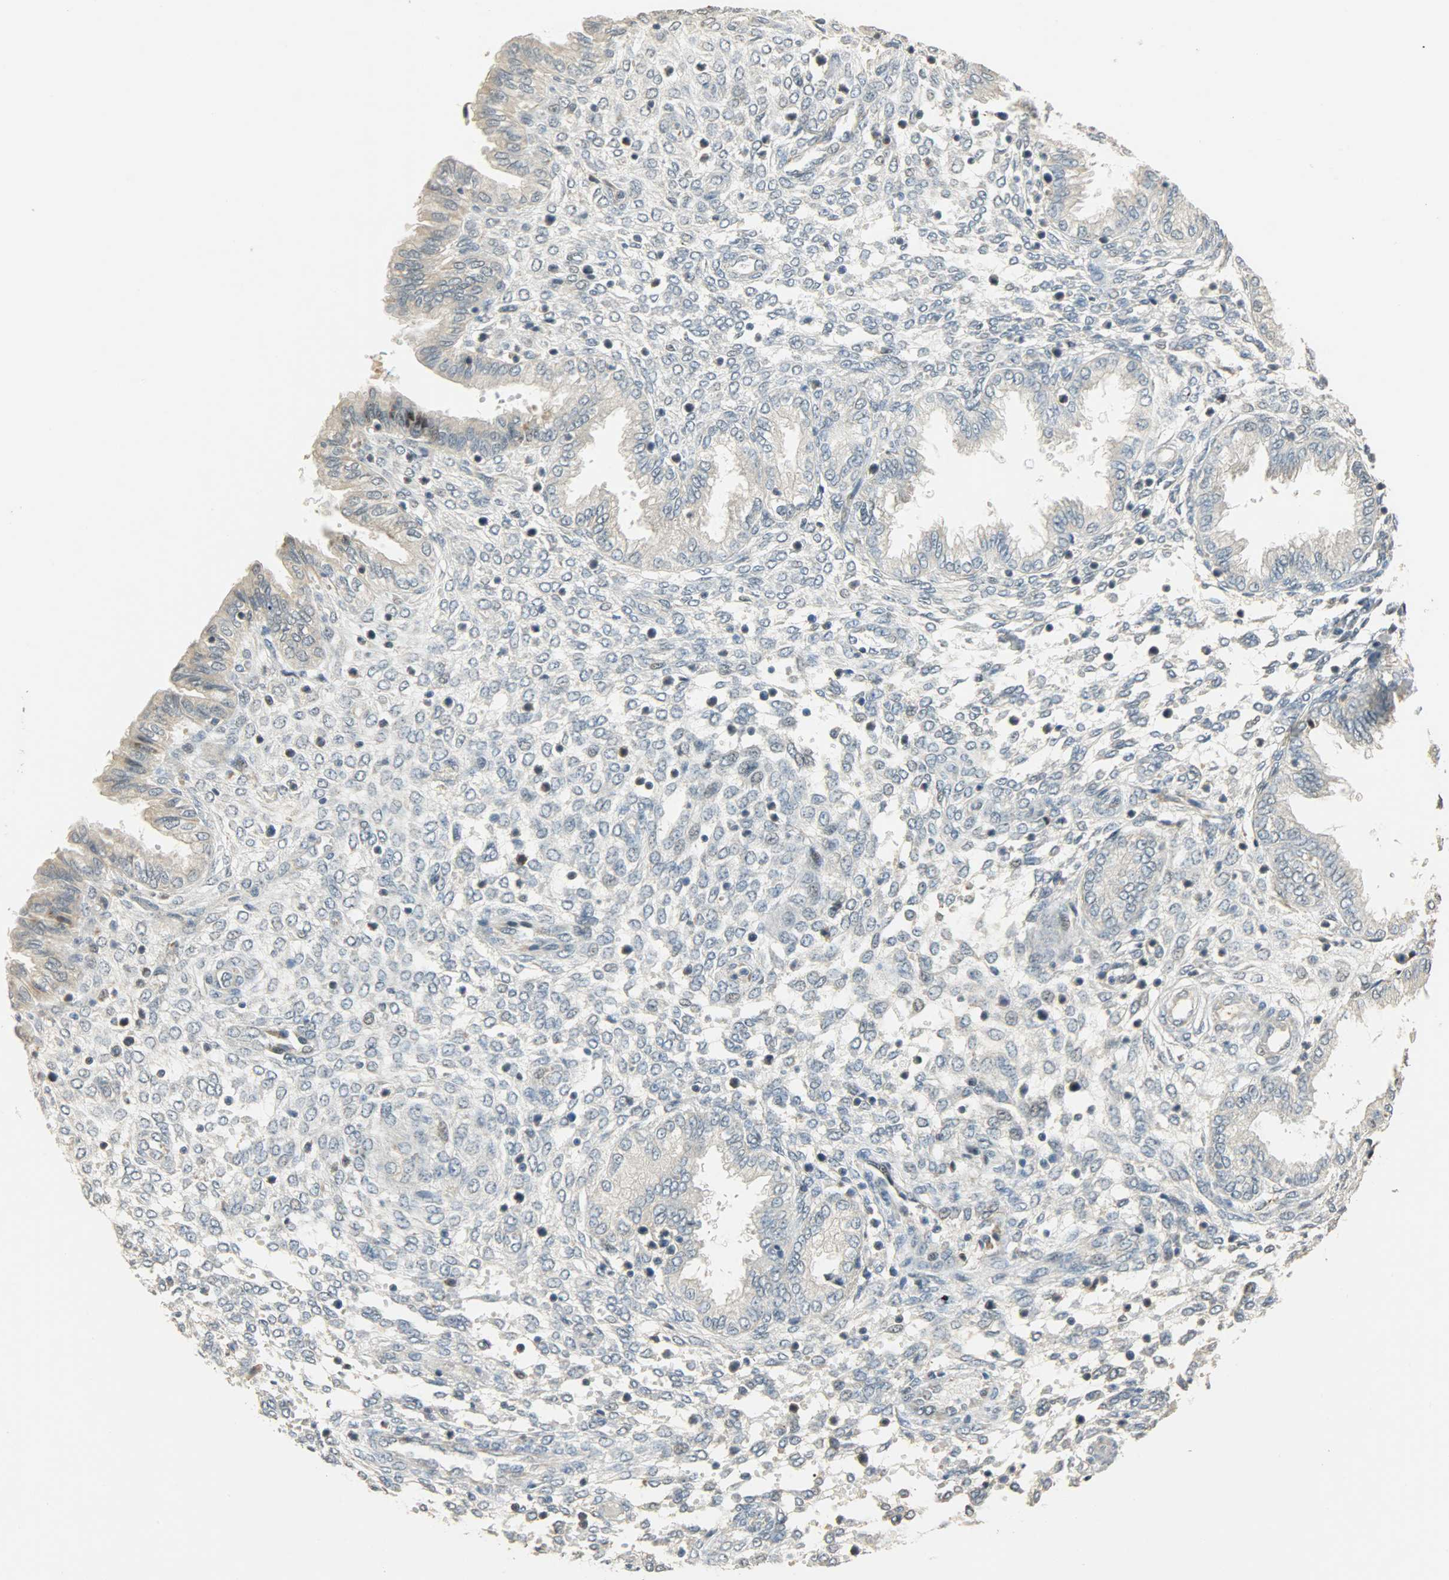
{"staining": {"intensity": "weak", "quantity": ">75%", "location": "cytoplasmic/membranous"}, "tissue": "endometrium", "cell_type": "Cells in endometrial stroma", "image_type": "normal", "snomed": [{"axis": "morphology", "description": "Normal tissue, NOS"}, {"axis": "topography", "description": "Endometrium"}], "caption": "High-magnification brightfield microscopy of benign endometrium stained with DAB (3,3'-diaminobenzidine) (brown) and counterstained with hematoxylin (blue). cells in endometrial stroma exhibit weak cytoplasmic/membranous staining is appreciated in about>75% of cells.", "gene": "HDHD5", "patient": {"sex": "female", "age": 33}}